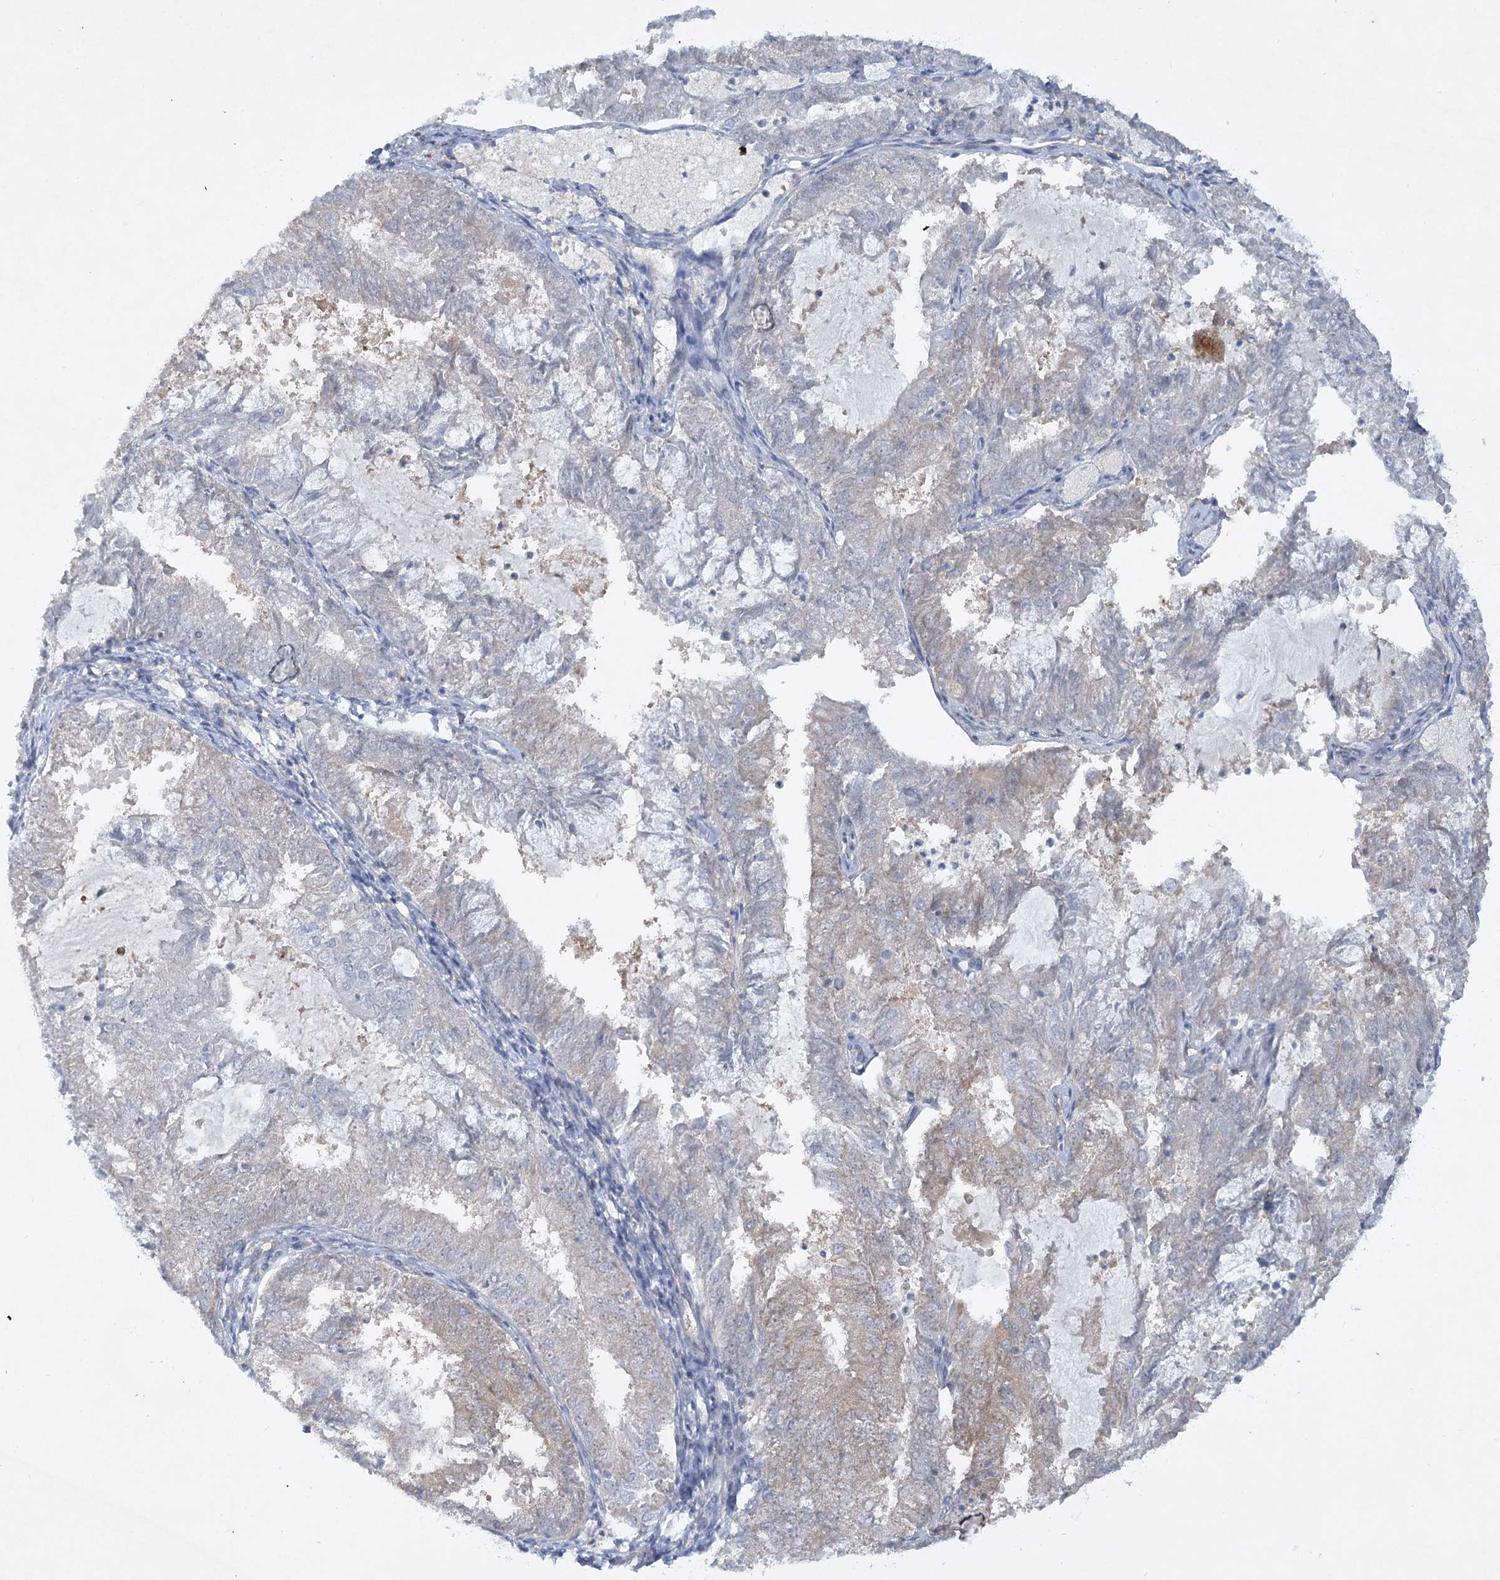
{"staining": {"intensity": "negative", "quantity": "none", "location": "none"}, "tissue": "endometrial cancer", "cell_type": "Tumor cells", "image_type": "cancer", "snomed": [{"axis": "morphology", "description": "Adenocarcinoma, NOS"}, {"axis": "topography", "description": "Endometrium"}], "caption": "Immunohistochemistry histopathology image of neoplastic tissue: human endometrial cancer stained with DAB shows no significant protein staining in tumor cells.", "gene": "AAMDC", "patient": {"sex": "female", "age": 57}}